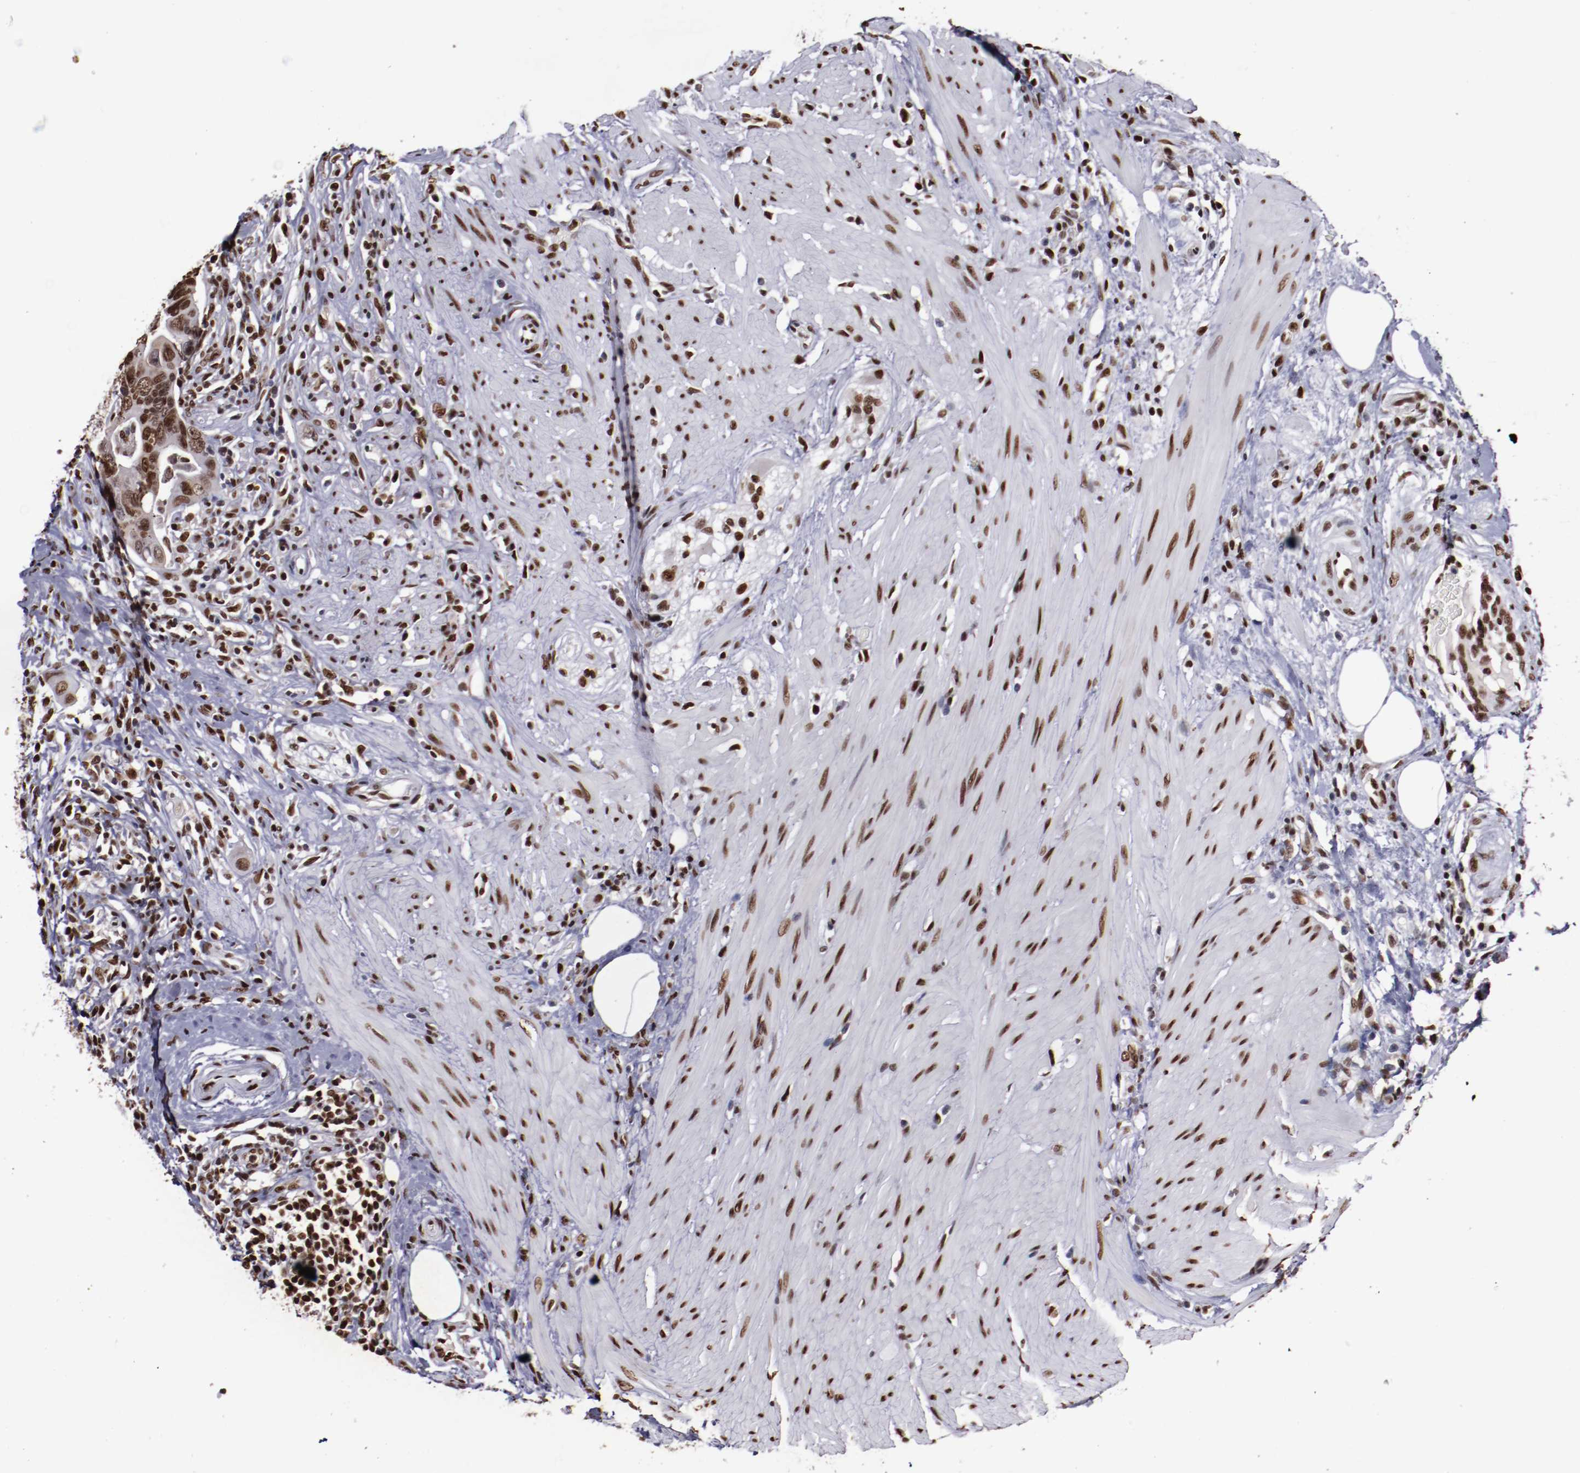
{"staining": {"intensity": "moderate", "quantity": ">75%", "location": "nuclear"}, "tissue": "colorectal cancer", "cell_type": "Tumor cells", "image_type": "cancer", "snomed": [{"axis": "morphology", "description": "Adenocarcinoma, NOS"}, {"axis": "topography", "description": "Rectum"}], "caption": "A micrograph showing moderate nuclear positivity in about >75% of tumor cells in colorectal cancer, as visualized by brown immunohistochemical staining.", "gene": "APEX1", "patient": {"sex": "male", "age": 53}}